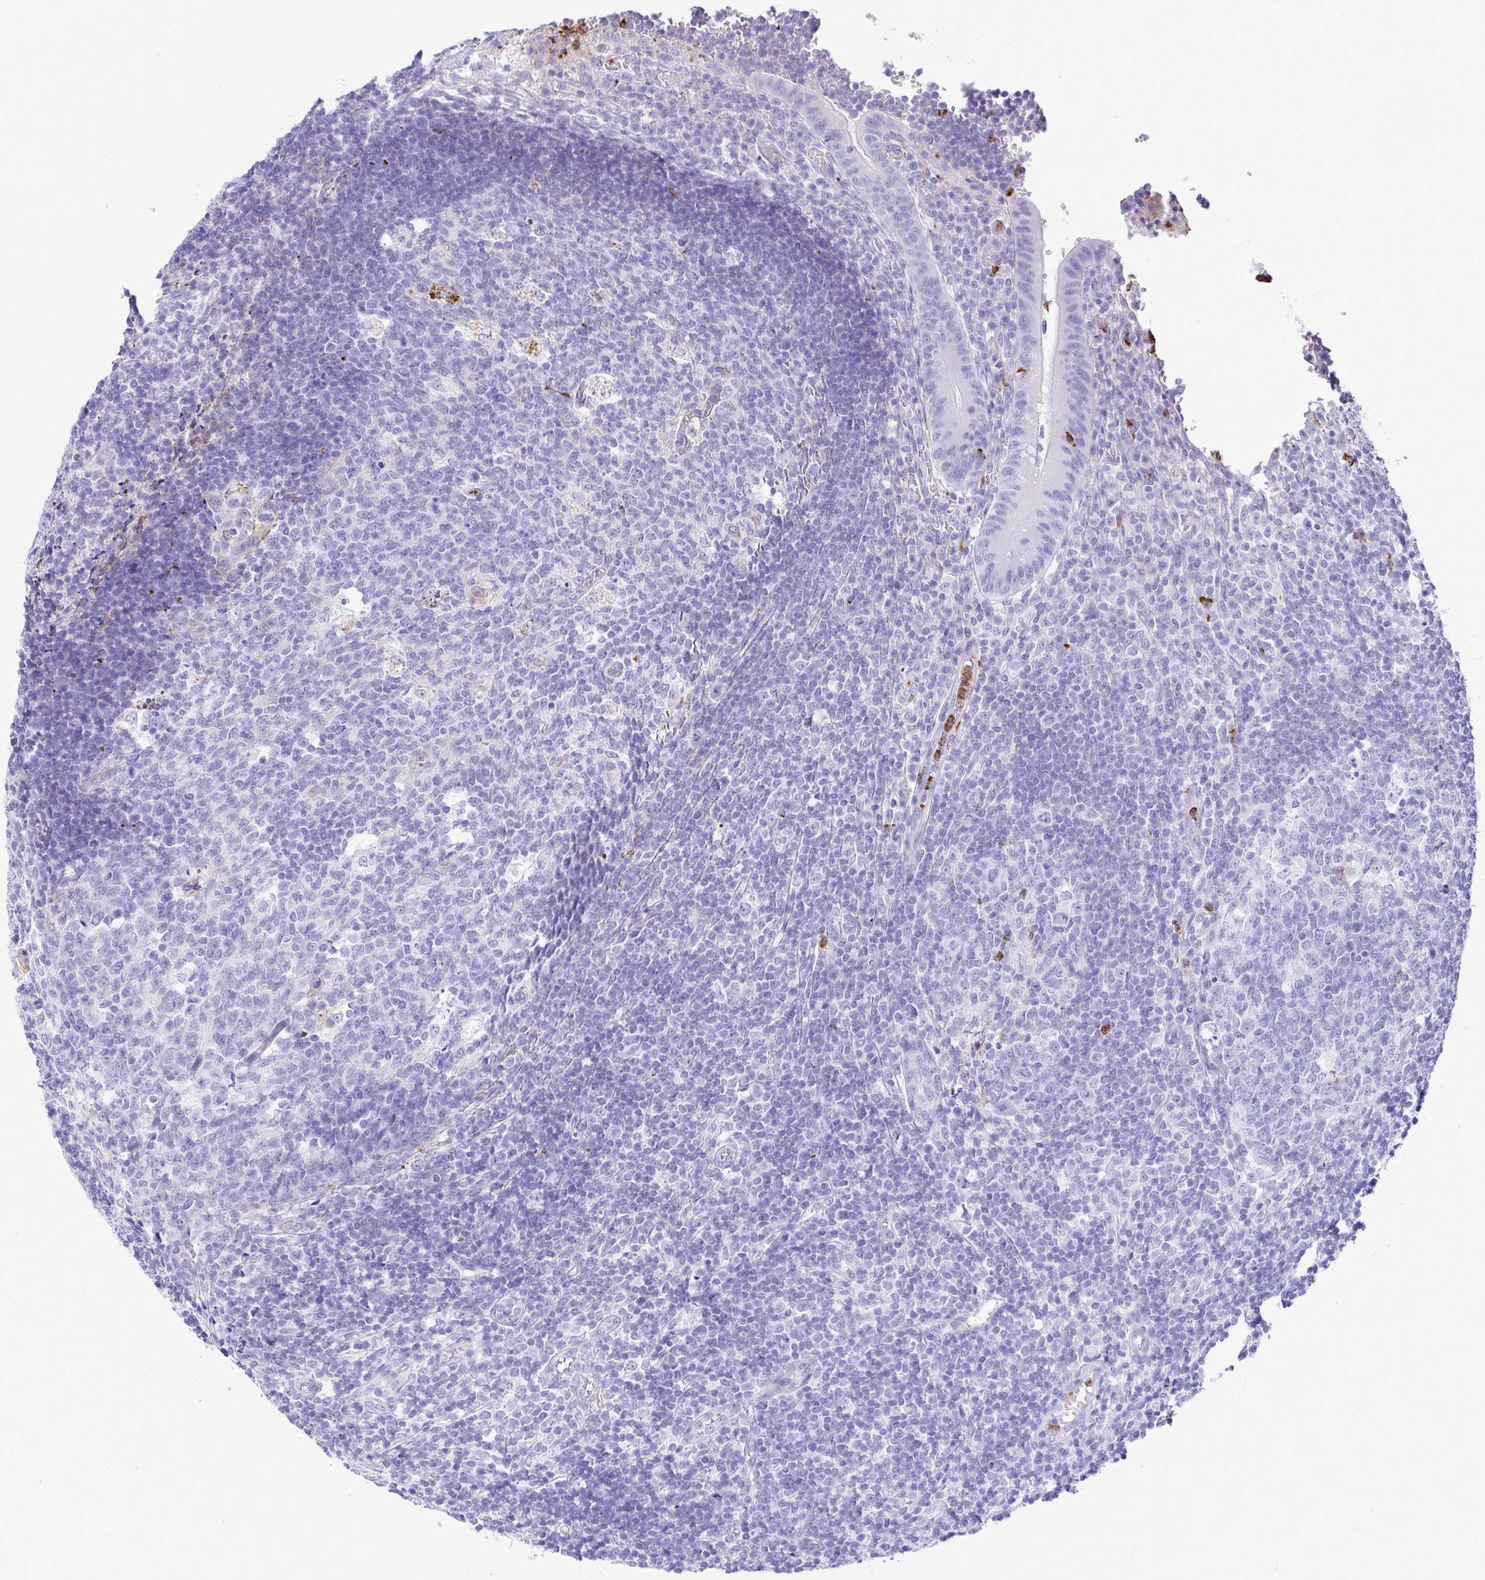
{"staining": {"intensity": "negative", "quantity": "none", "location": "none"}, "tissue": "appendix", "cell_type": "Glandular cells", "image_type": "normal", "snomed": [{"axis": "morphology", "description": "Normal tissue, NOS"}, {"axis": "topography", "description": "Appendix"}], "caption": "This is a histopathology image of immunohistochemistry (IHC) staining of unremarkable appendix, which shows no expression in glandular cells.", "gene": "CLEC1B", "patient": {"sex": "male", "age": 18}}